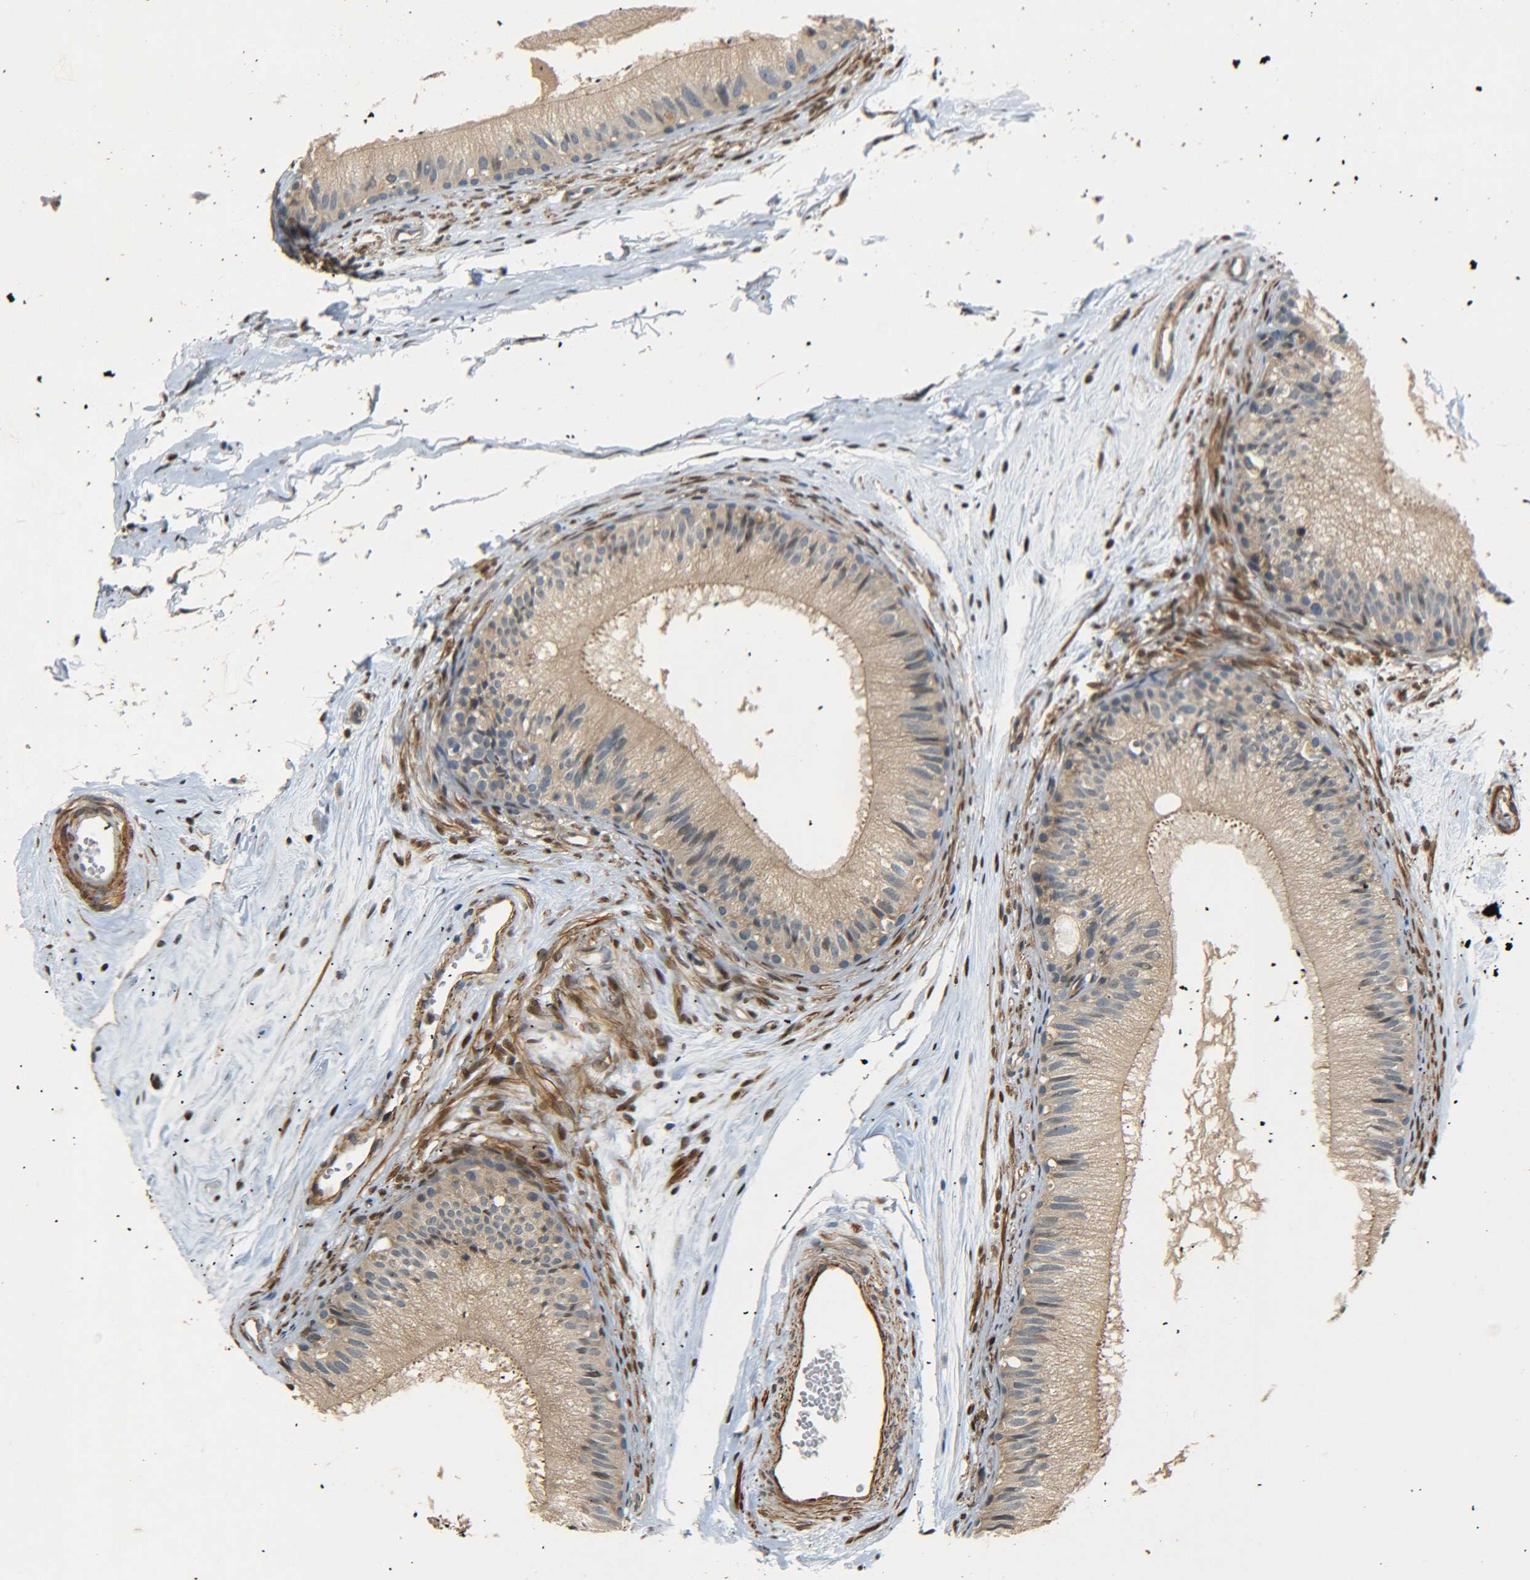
{"staining": {"intensity": "weak", "quantity": ">75%", "location": "cytoplasmic/membranous"}, "tissue": "epididymis", "cell_type": "Glandular cells", "image_type": "normal", "snomed": [{"axis": "morphology", "description": "Normal tissue, NOS"}, {"axis": "topography", "description": "Epididymis"}], "caption": "Epididymis stained for a protein (brown) reveals weak cytoplasmic/membranous positive positivity in approximately >75% of glandular cells.", "gene": "MEIS1", "patient": {"sex": "male", "age": 56}}